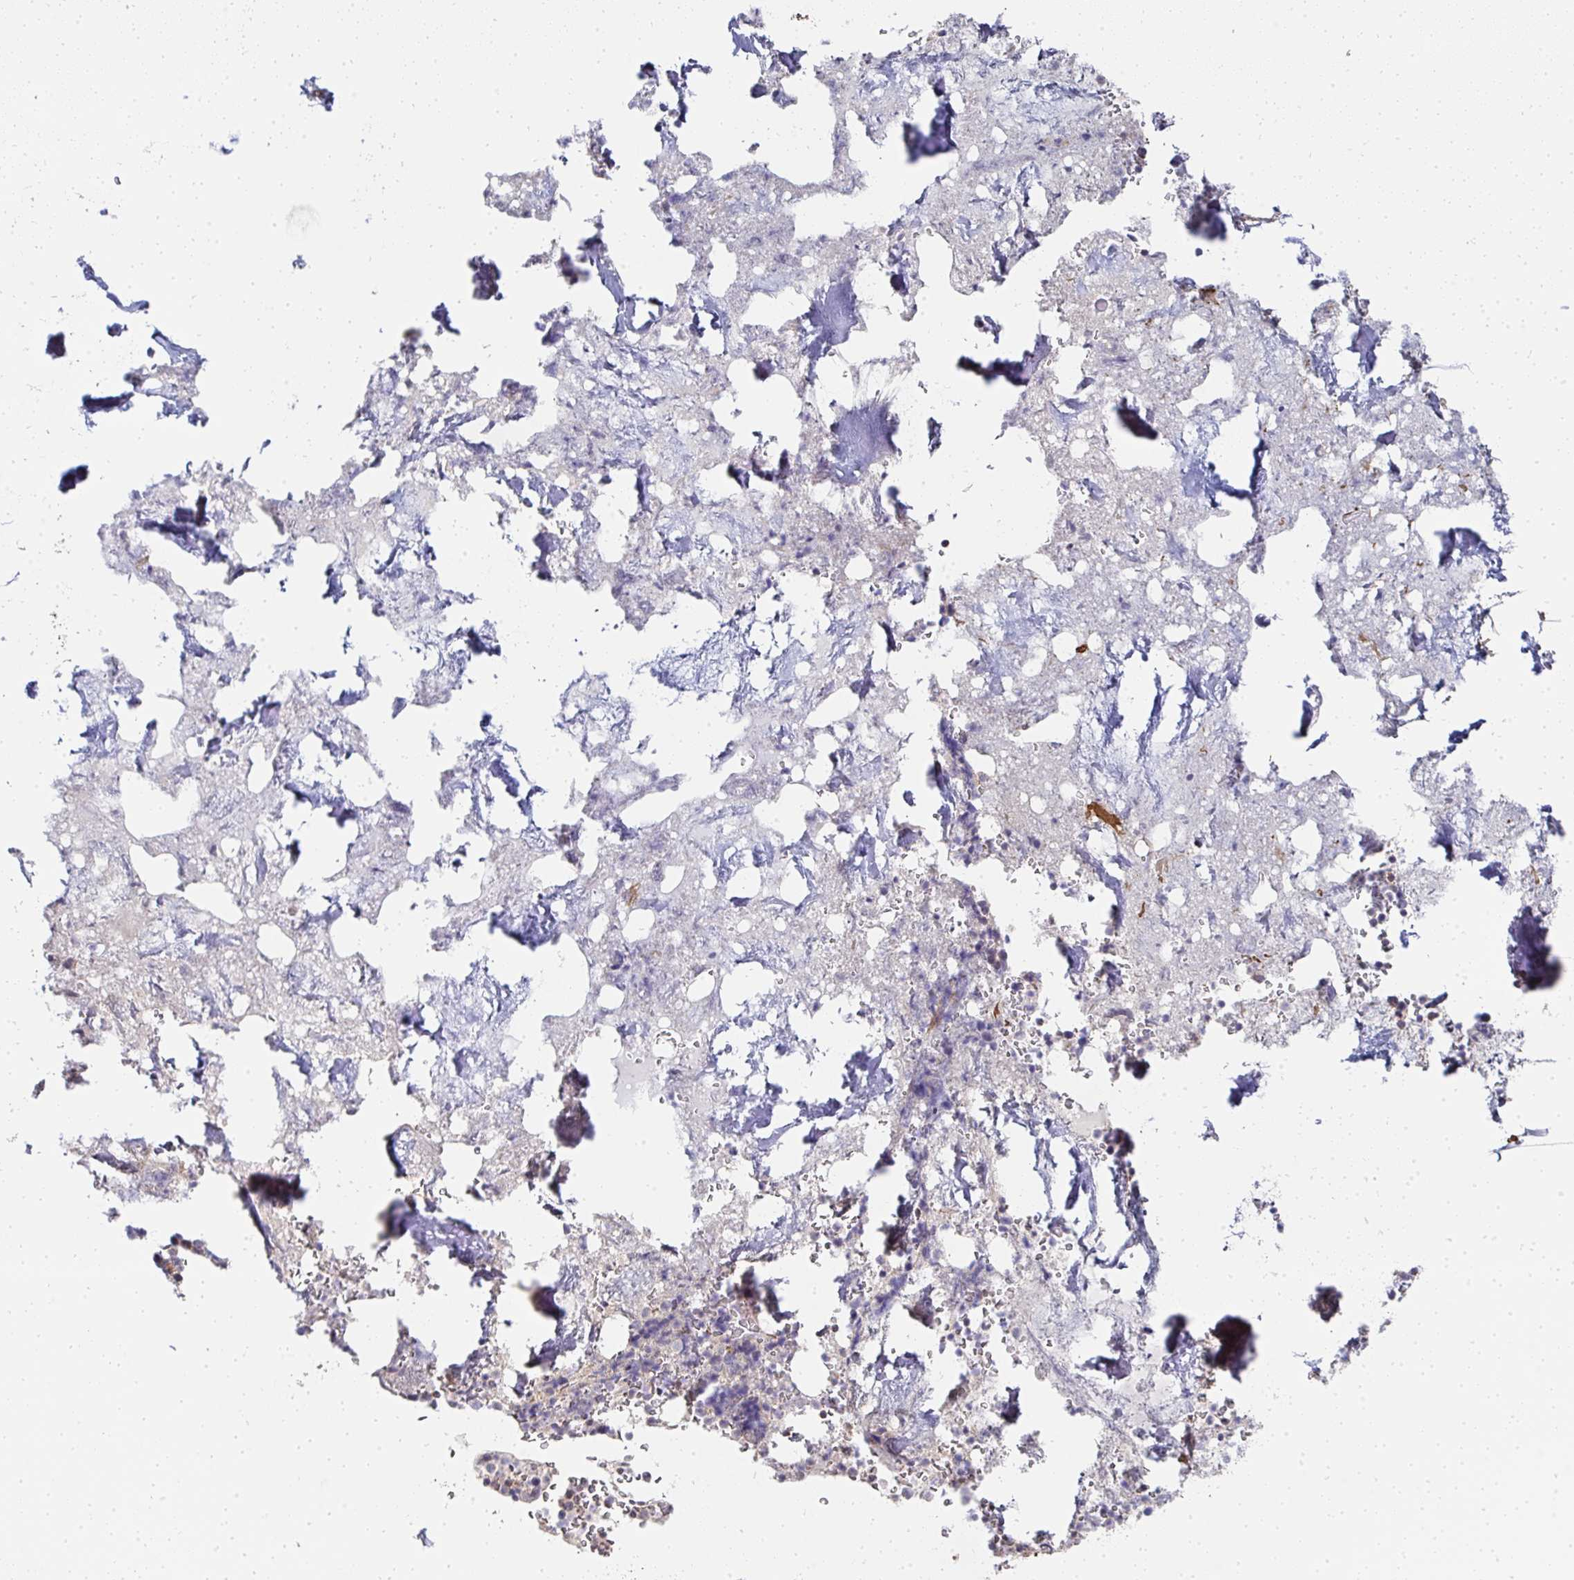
{"staining": {"intensity": "weak", "quantity": "<25%", "location": "cytoplasmic/membranous"}, "tissue": "bone marrow", "cell_type": "Hematopoietic cells", "image_type": "normal", "snomed": [{"axis": "morphology", "description": "Normal tissue, NOS"}, {"axis": "topography", "description": "Bone marrow"}], "caption": "A high-resolution image shows immunohistochemistry (IHC) staining of benign bone marrow, which reveals no significant staining in hematopoietic cells. Brightfield microscopy of immunohistochemistry stained with DAB (brown) and hematoxylin (blue), captured at high magnification.", "gene": "AGTPBP1", "patient": {"sex": "female", "age": 42}}